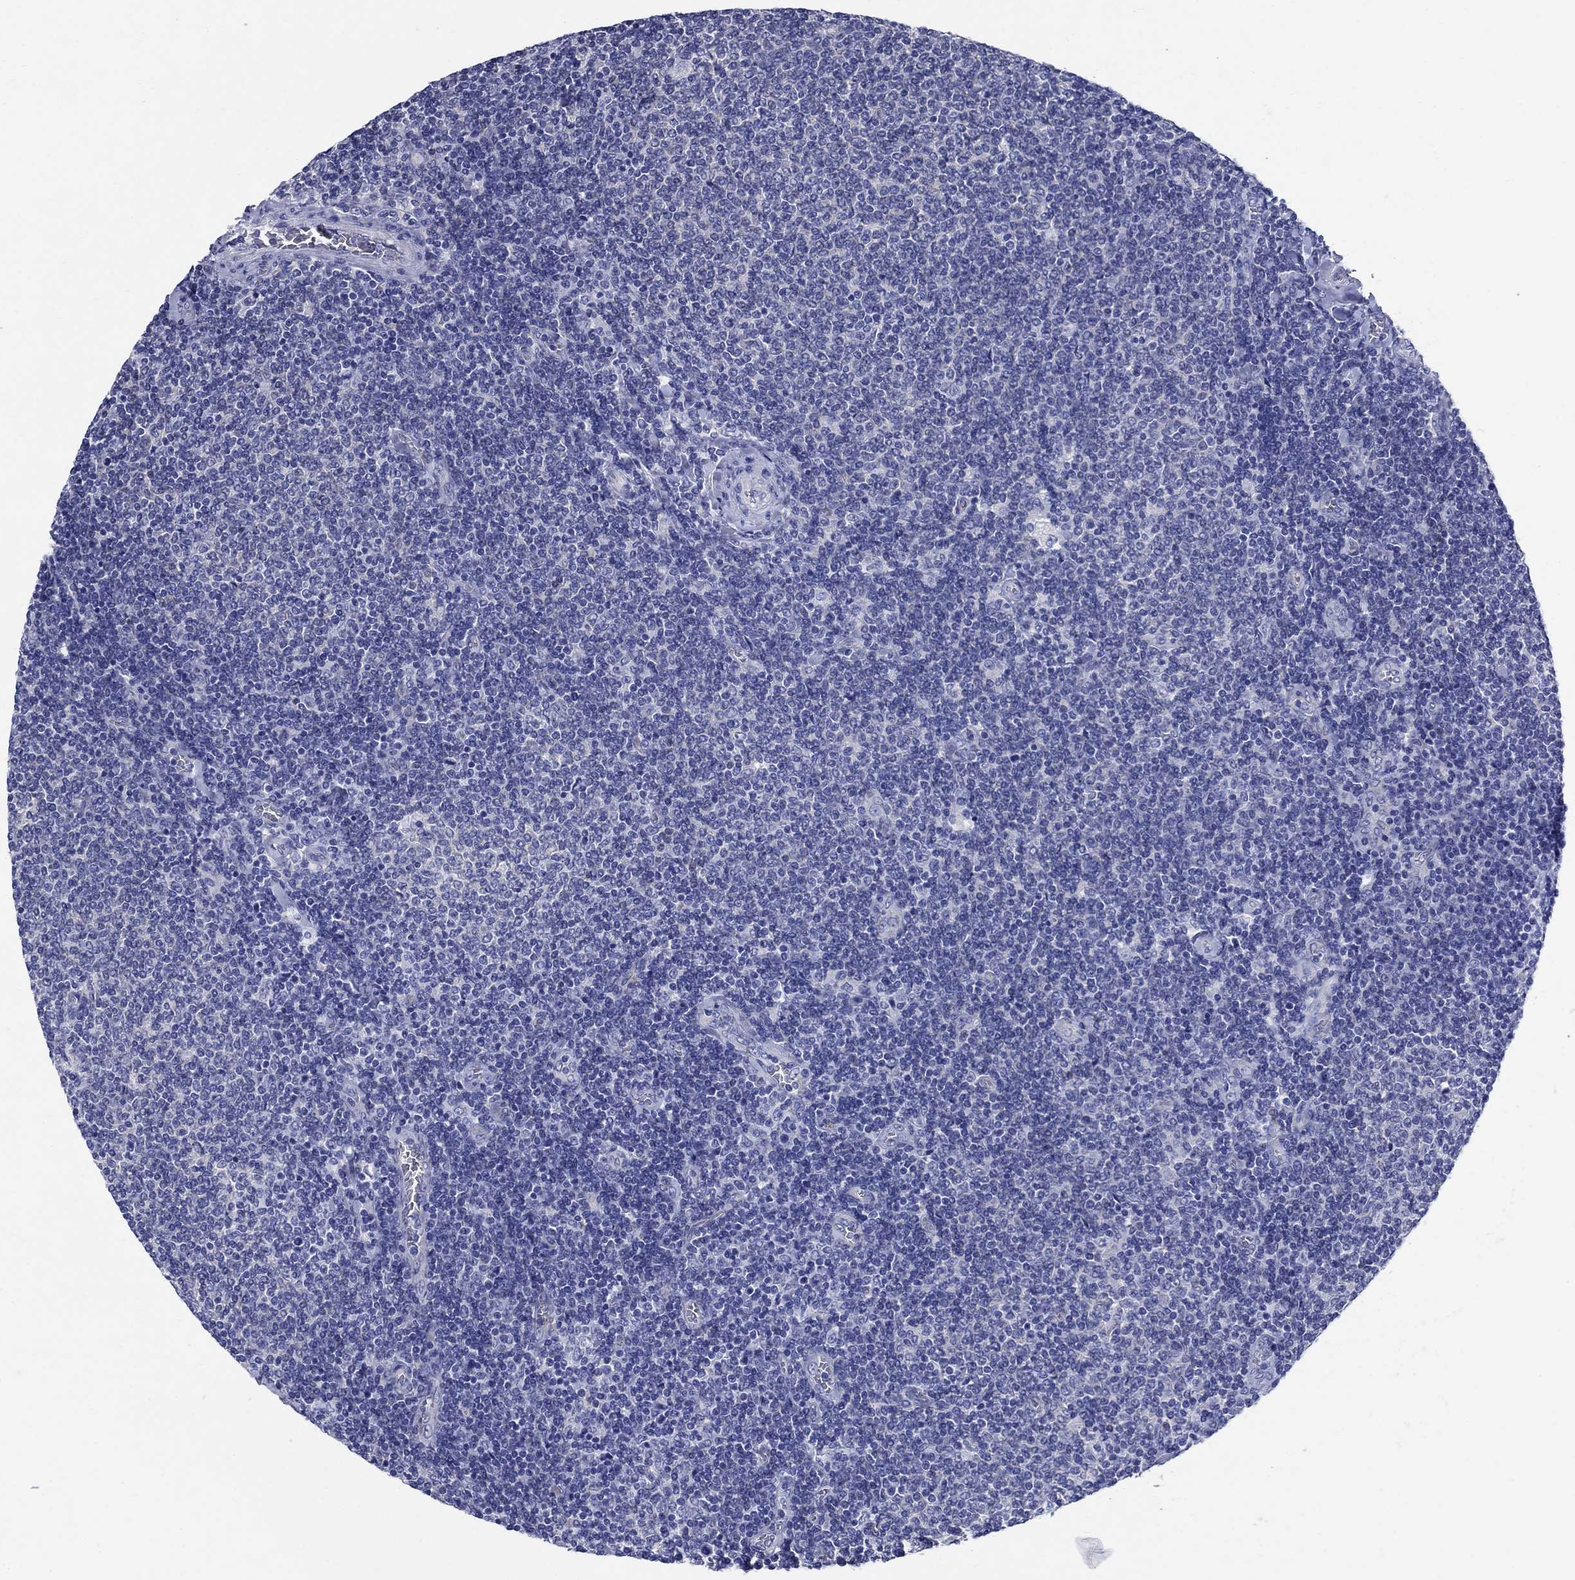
{"staining": {"intensity": "negative", "quantity": "none", "location": "none"}, "tissue": "lymphoma", "cell_type": "Tumor cells", "image_type": "cancer", "snomed": [{"axis": "morphology", "description": "Malignant lymphoma, non-Hodgkin's type, Low grade"}, {"axis": "topography", "description": "Lymph node"}], "caption": "This is a image of IHC staining of malignant lymphoma, non-Hodgkin's type (low-grade), which shows no expression in tumor cells. (DAB (3,3'-diaminobenzidine) immunohistochemistry with hematoxylin counter stain).", "gene": "SMCP", "patient": {"sex": "male", "age": 52}}